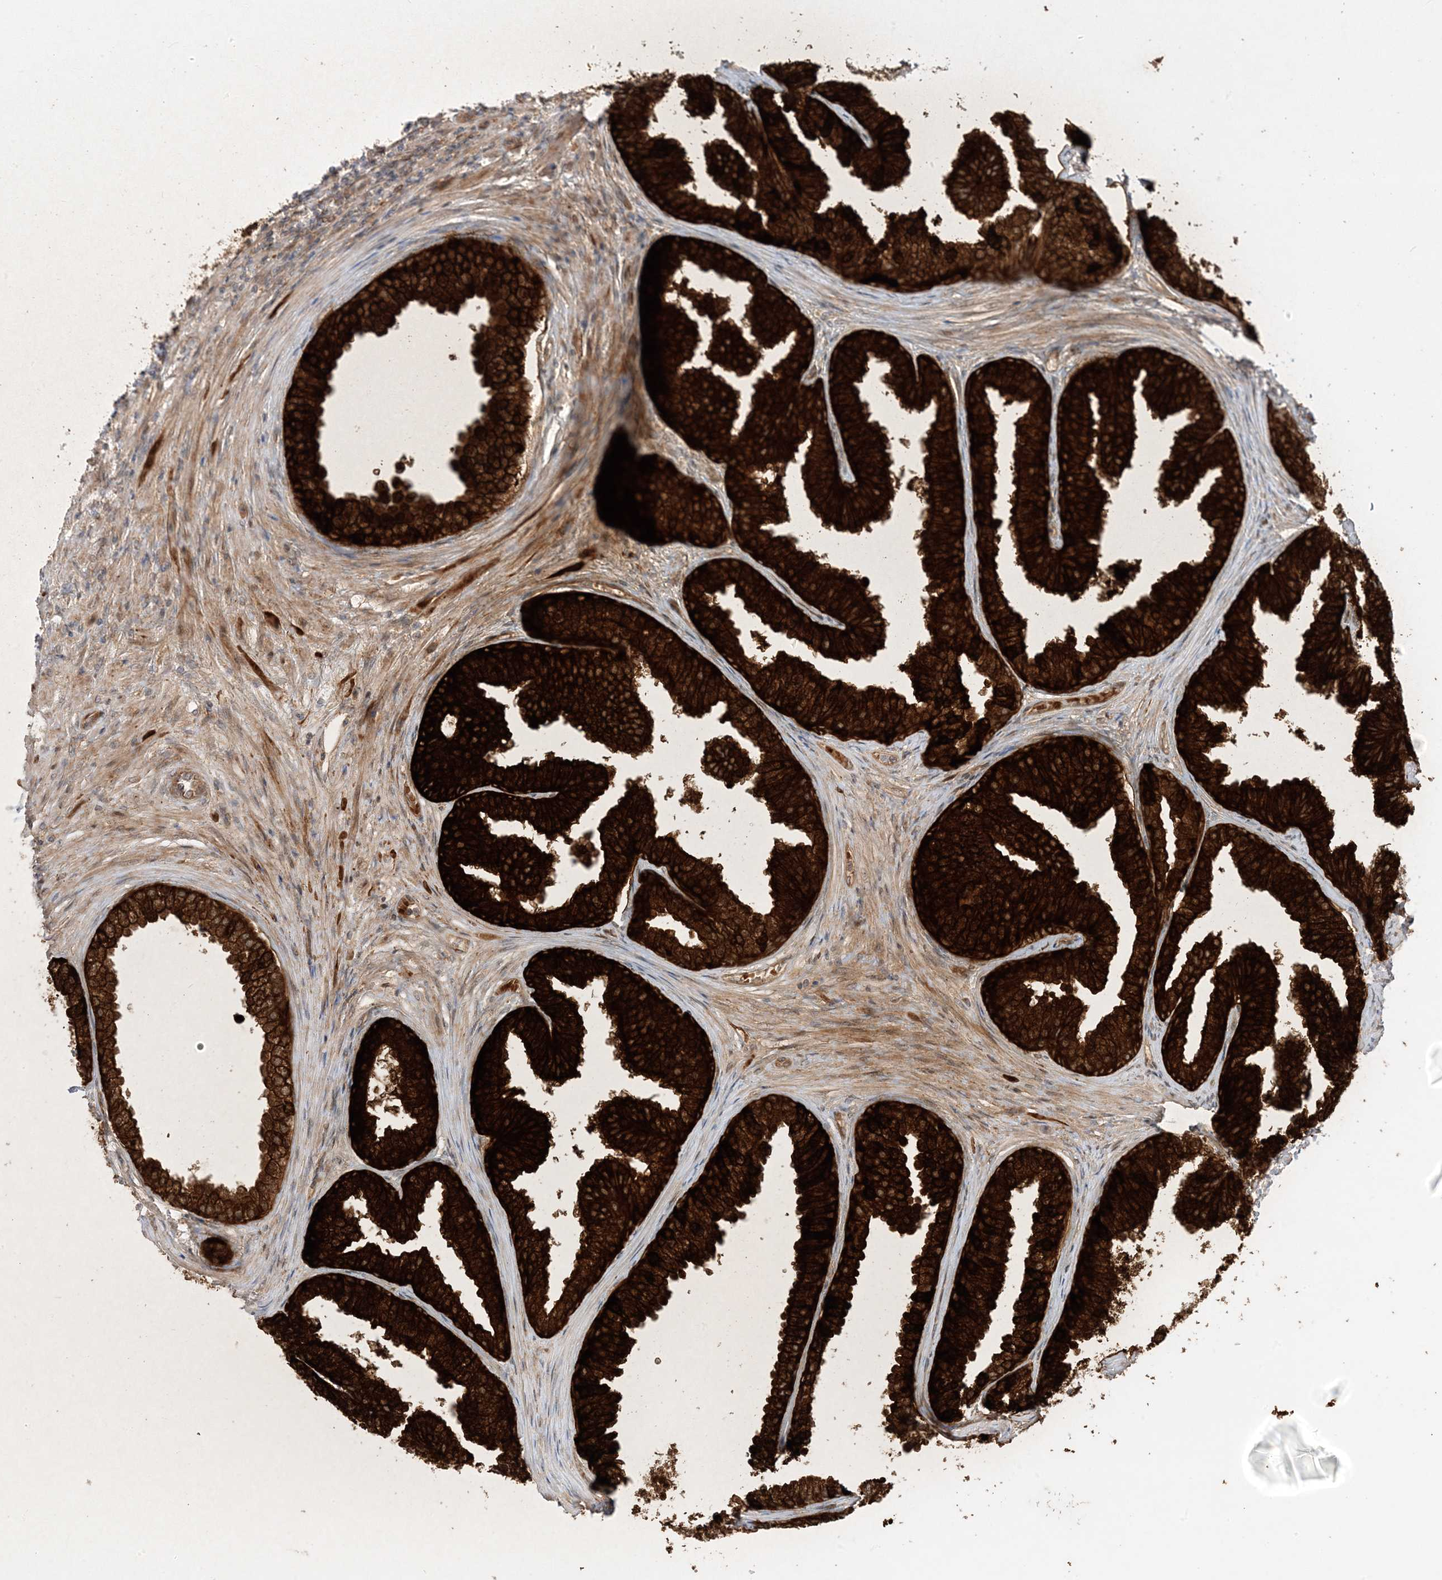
{"staining": {"intensity": "strong", "quantity": ">75%", "location": "cytoplasmic/membranous"}, "tissue": "prostate", "cell_type": "Glandular cells", "image_type": "normal", "snomed": [{"axis": "morphology", "description": "Normal tissue, NOS"}, {"axis": "topography", "description": "Prostate"}], "caption": "A brown stain labels strong cytoplasmic/membranous positivity of a protein in glandular cells of normal prostate. Immunohistochemistry (ihc) stains the protein of interest in brown and the nuclei are stained blue.", "gene": "SCARF2", "patient": {"sex": "male", "age": 76}}